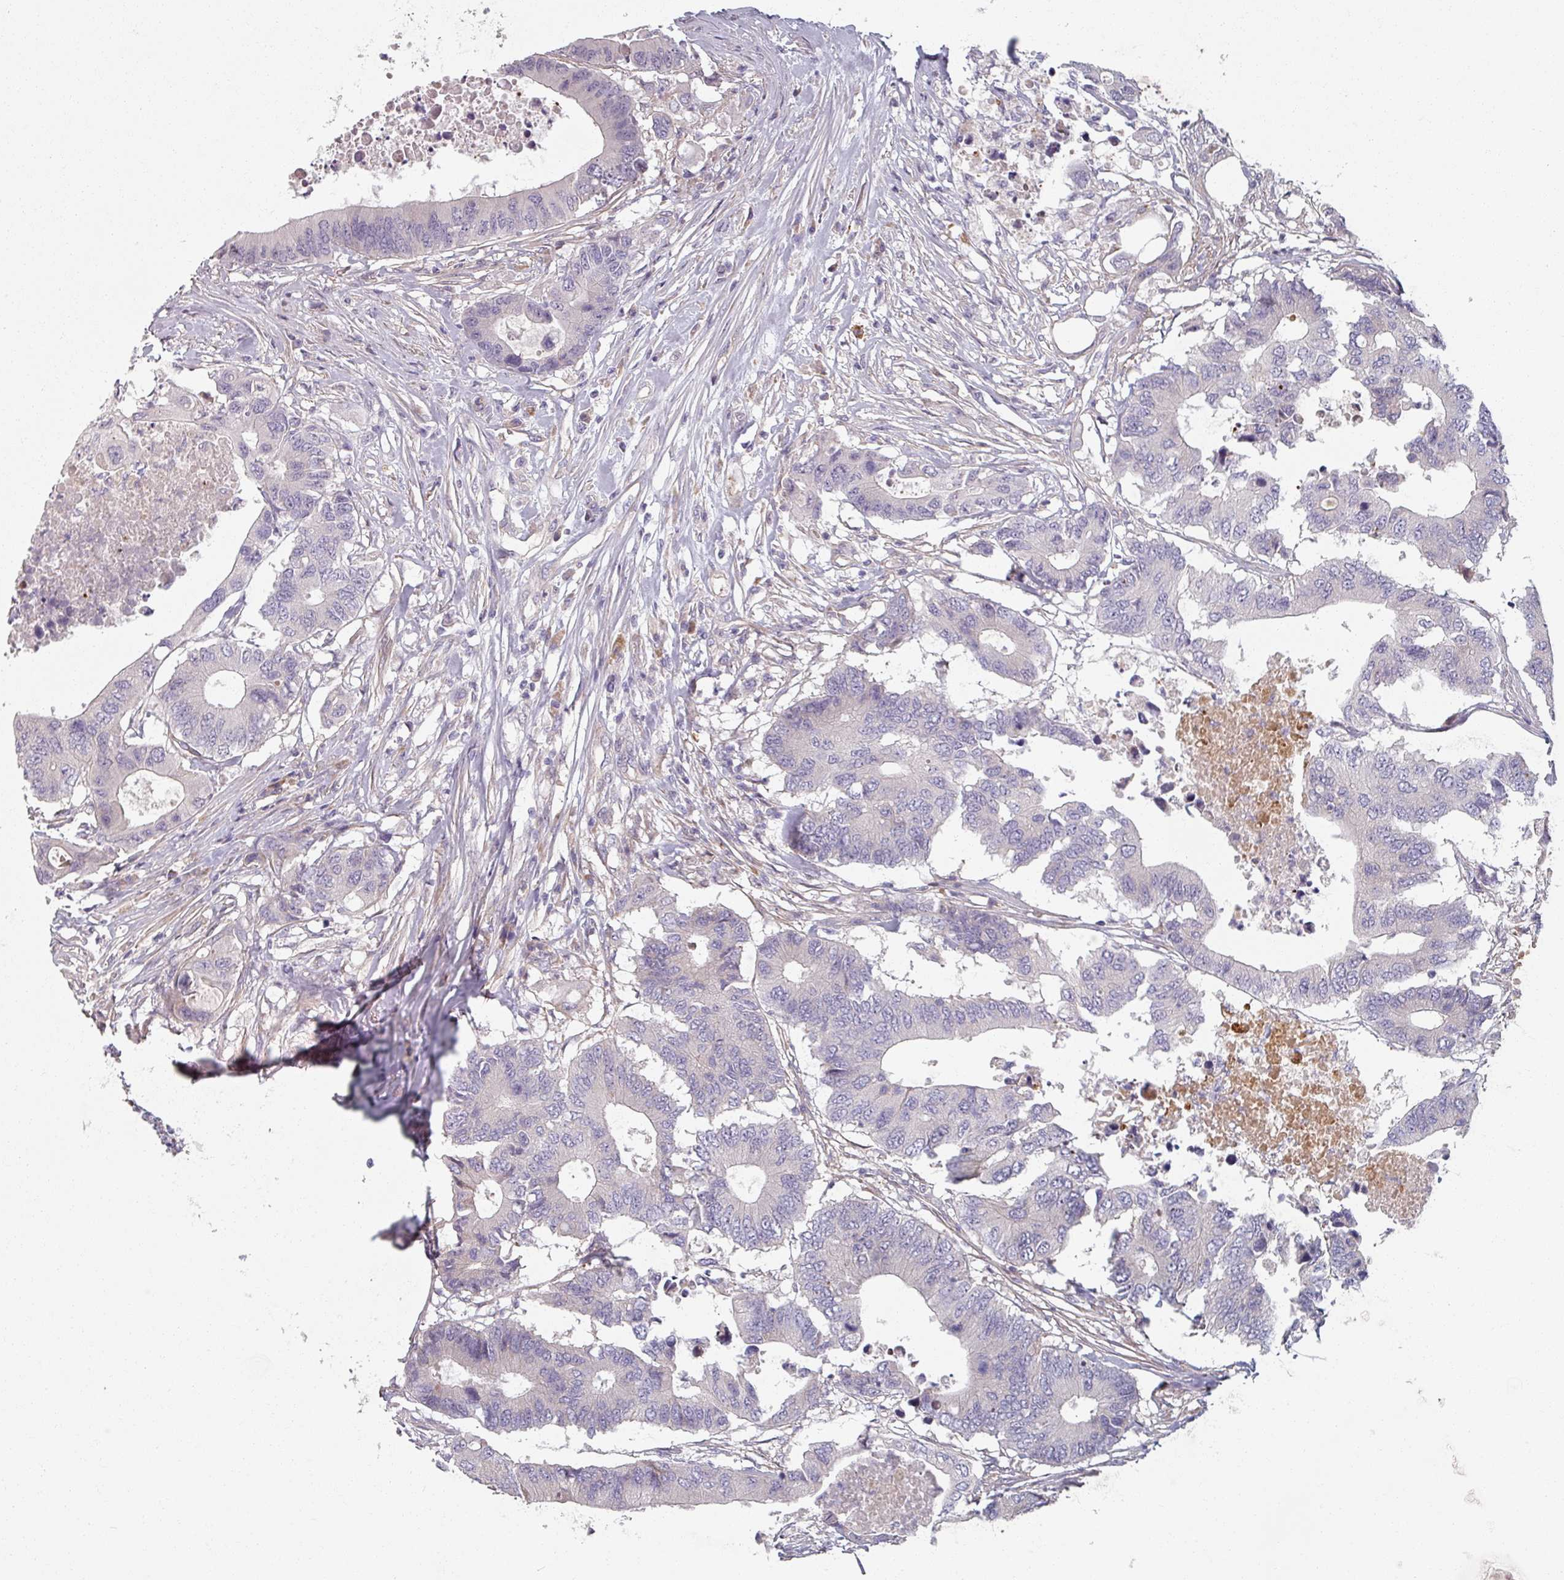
{"staining": {"intensity": "negative", "quantity": "none", "location": "none"}, "tissue": "colorectal cancer", "cell_type": "Tumor cells", "image_type": "cancer", "snomed": [{"axis": "morphology", "description": "Adenocarcinoma, NOS"}, {"axis": "topography", "description": "Colon"}], "caption": "Colorectal cancer was stained to show a protein in brown. There is no significant staining in tumor cells. (Immunohistochemistry (ihc), brightfield microscopy, high magnification).", "gene": "C4BPB", "patient": {"sex": "male", "age": 71}}